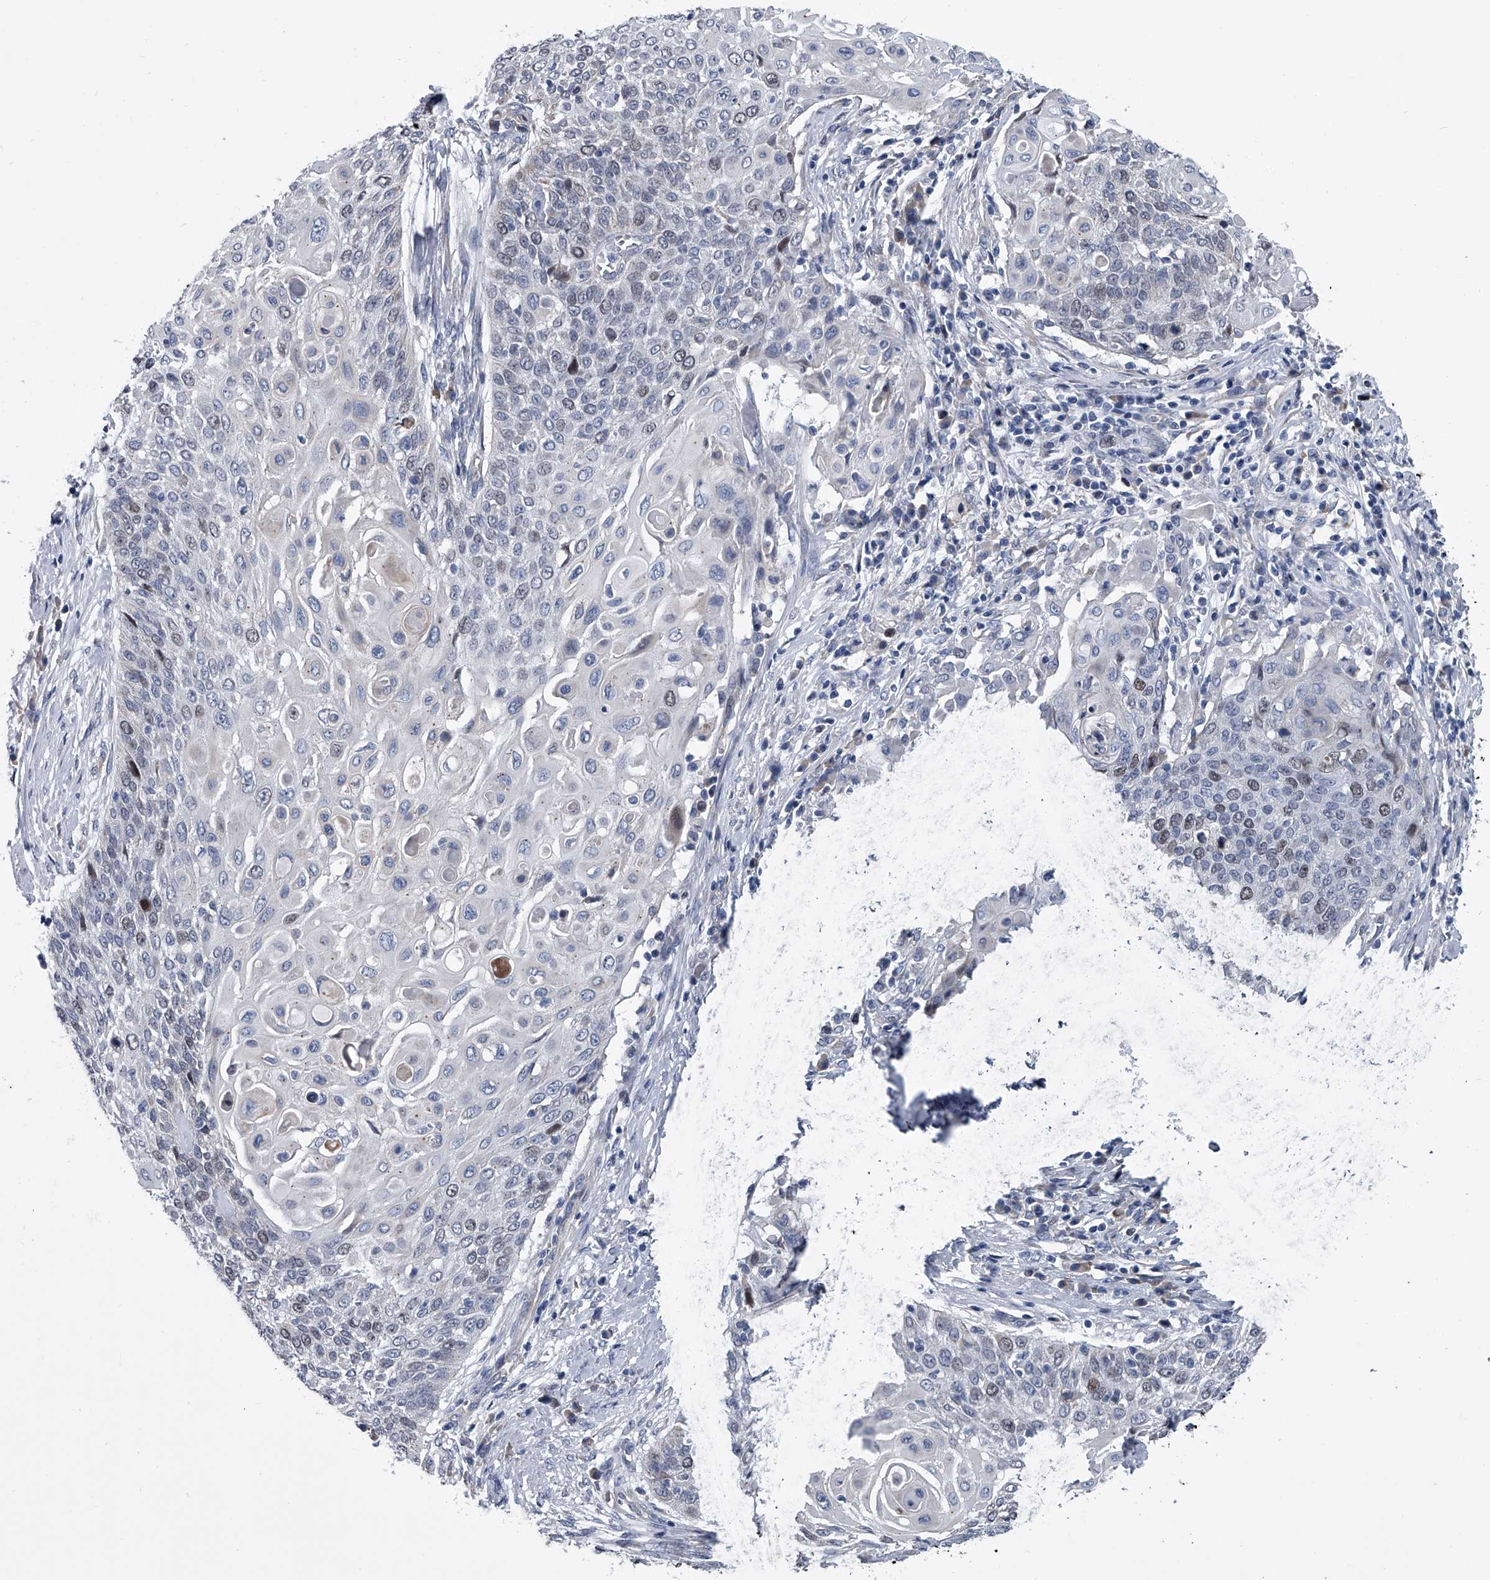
{"staining": {"intensity": "weak", "quantity": "<25%", "location": "nuclear"}, "tissue": "cervical cancer", "cell_type": "Tumor cells", "image_type": "cancer", "snomed": [{"axis": "morphology", "description": "Squamous cell carcinoma, NOS"}, {"axis": "topography", "description": "Cervix"}], "caption": "Immunohistochemical staining of human cervical cancer displays no significant positivity in tumor cells. Nuclei are stained in blue.", "gene": "ABCG1", "patient": {"sex": "female", "age": 39}}